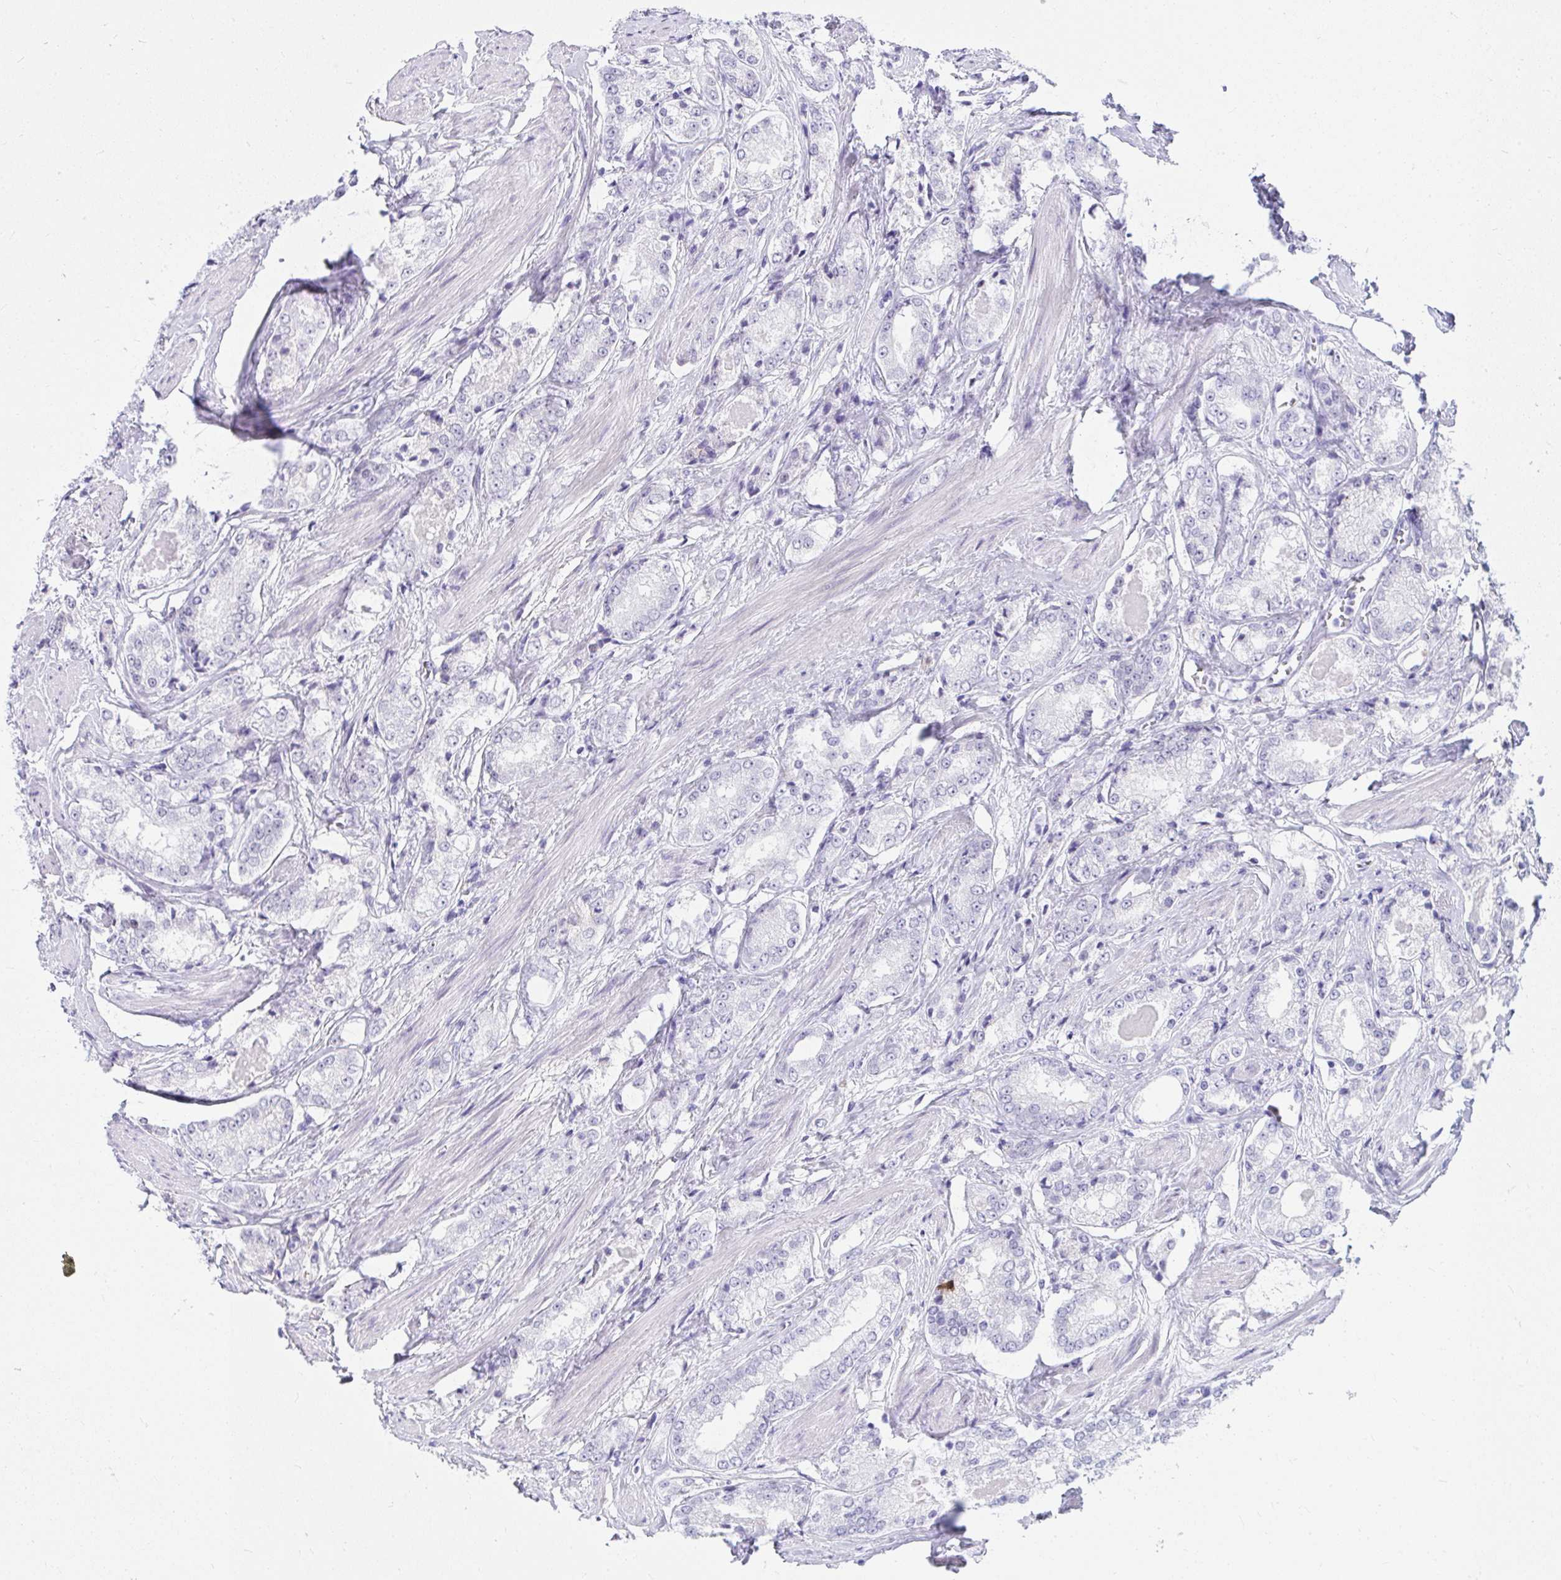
{"staining": {"intensity": "negative", "quantity": "none", "location": "none"}, "tissue": "prostate cancer", "cell_type": "Tumor cells", "image_type": "cancer", "snomed": [{"axis": "morphology", "description": "Adenocarcinoma, NOS"}, {"axis": "morphology", "description": "Adenocarcinoma, Low grade"}, {"axis": "topography", "description": "Prostate"}], "caption": "The histopathology image shows no staining of tumor cells in prostate cancer. The staining was performed using DAB (3,3'-diaminobenzidine) to visualize the protein expression in brown, while the nuclei were stained in blue with hematoxylin (Magnification: 20x).", "gene": "OR5F1", "patient": {"sex": "male", "age": 68}}